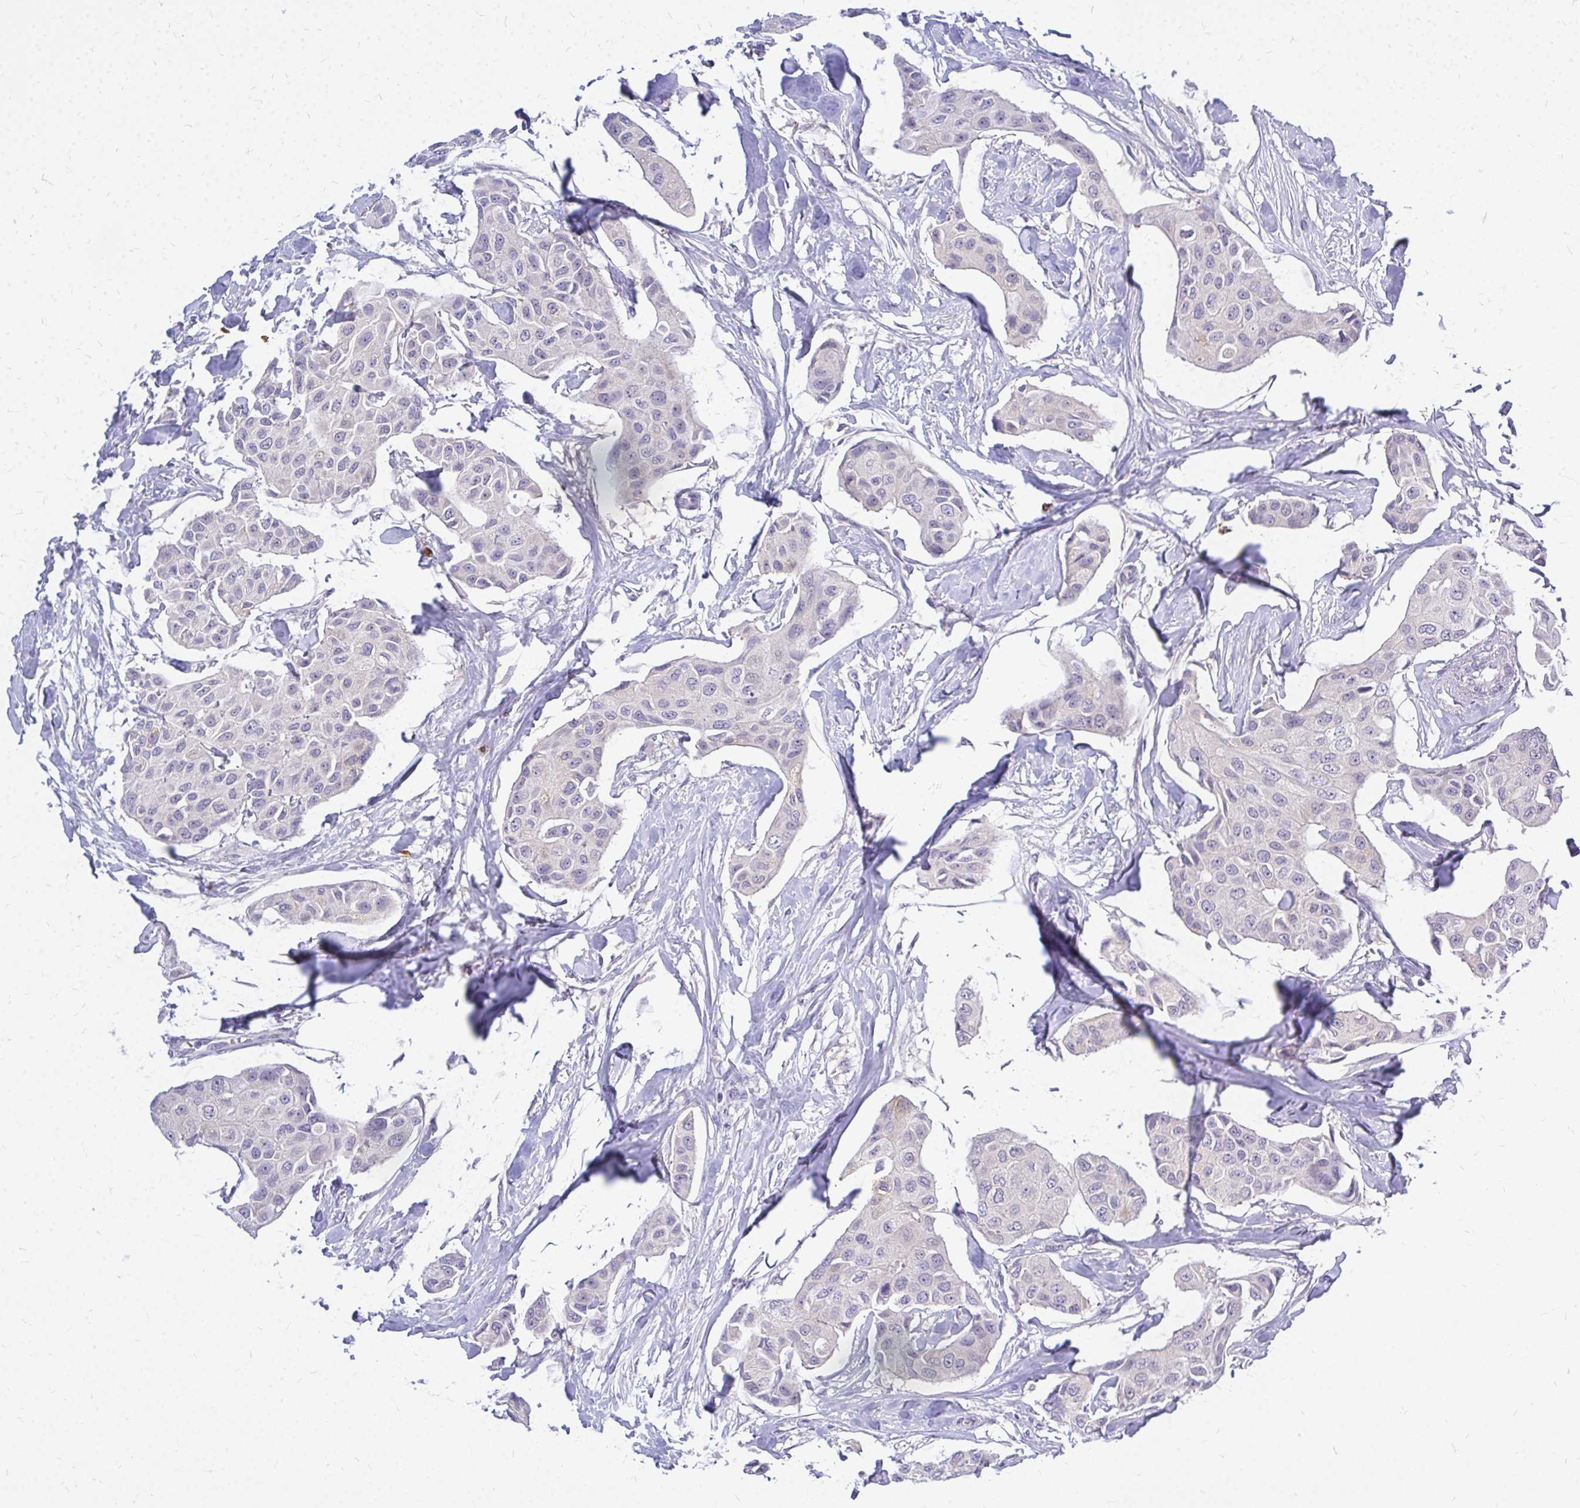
{"staining": {"intensity": "negative", "quantity": "none", "location": "none"}, "tissue": "breast cancer", "cell_type": "Tumor cells", "image_type": "cancer", "snomed": [{"axis": "morphology", "description": "Duct carcinoma"}, {"axis": "topography", "description": "Breast"}, {"axis": "topography", "description": "Lymph node"}], "caption": "Immunohistochemistry of human breast cancer exhibits no expression in tumor cells.", "gene": "MAP1LC3A", "patient": {"sex": "female", "age": 80}}